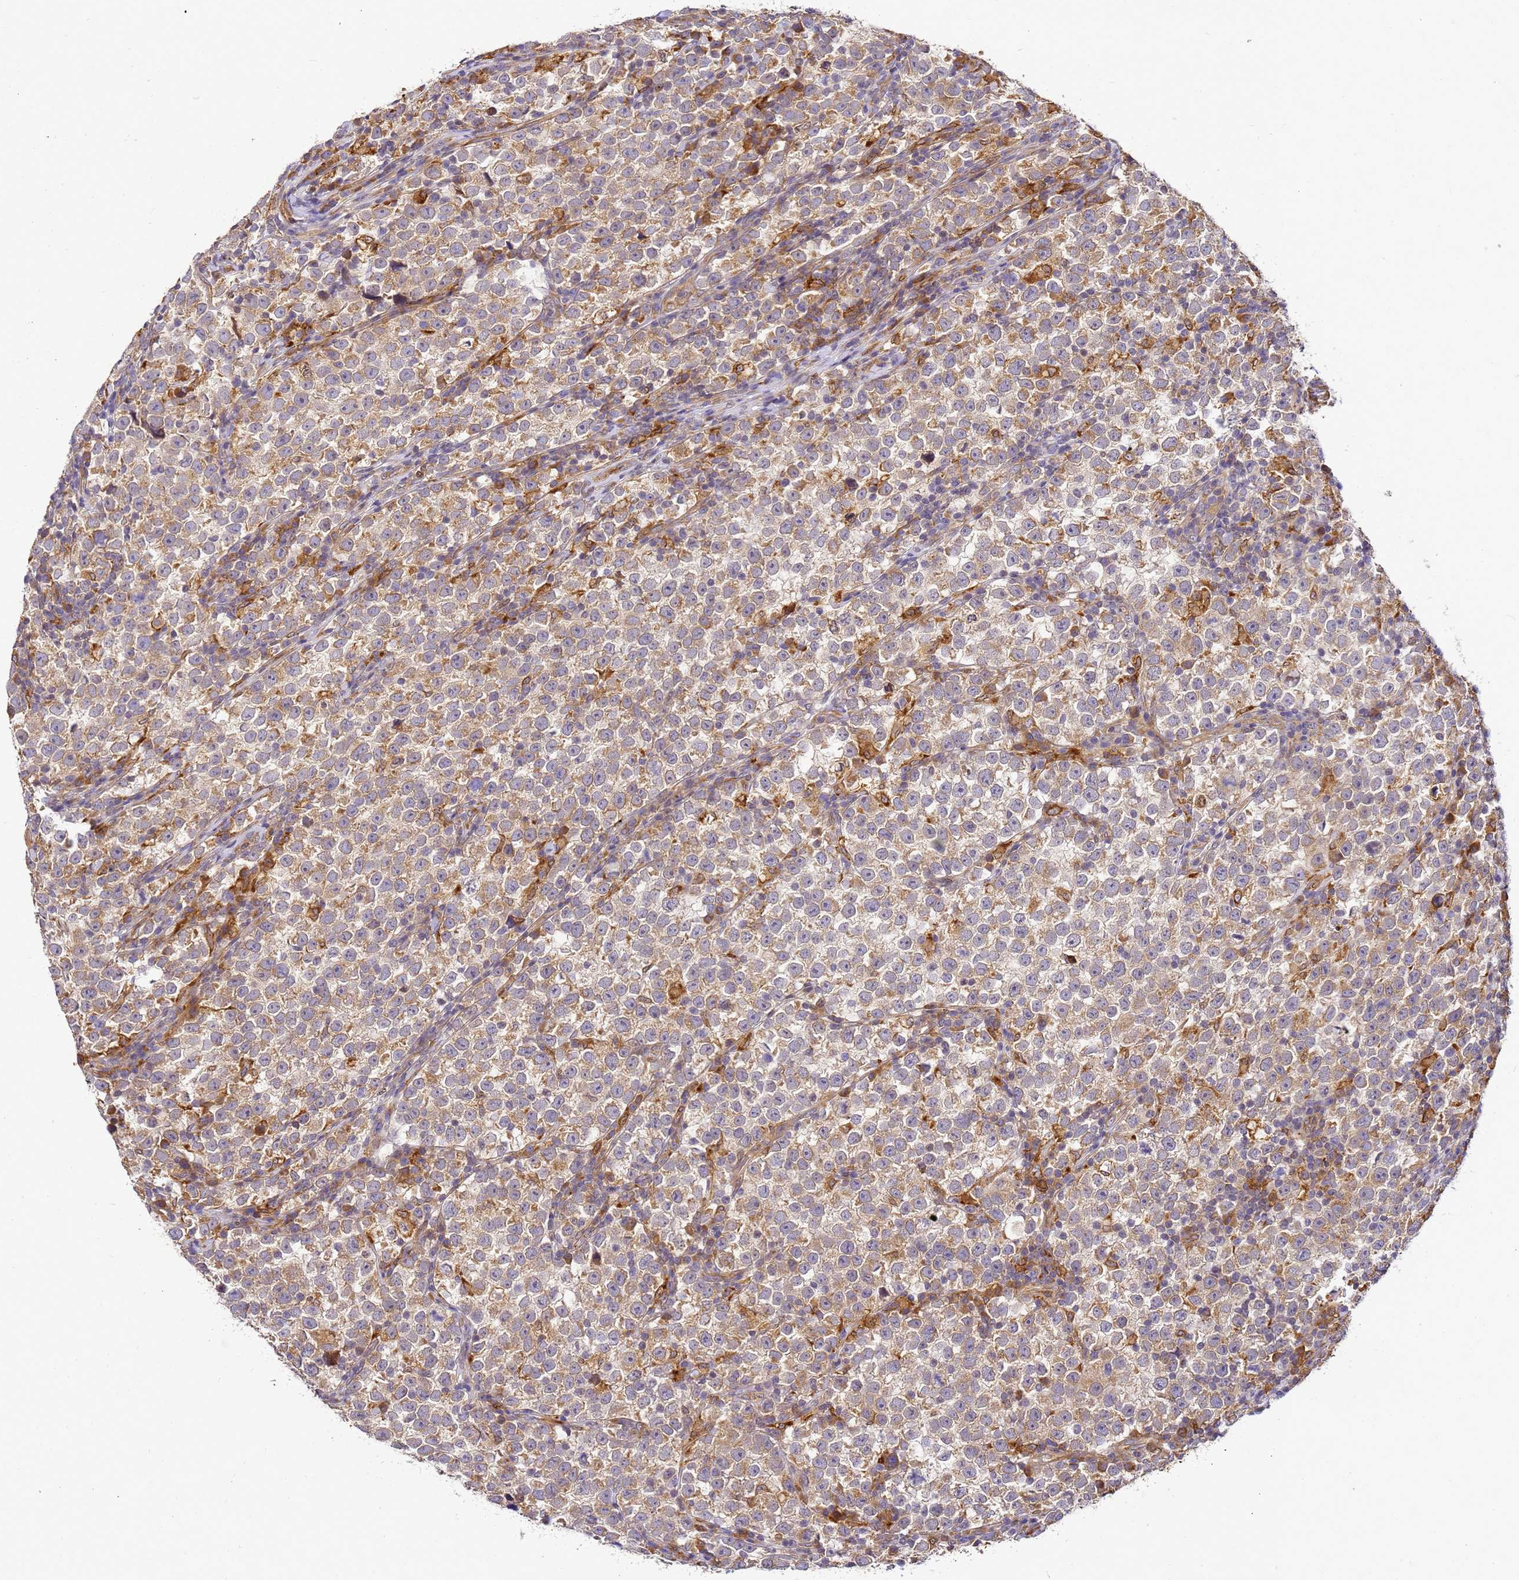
{"staining": {"intensity": "moderate", "quantity": ">75%", "location": "cytoplasmic/membranous"}, "tissue": "testis cancer", "cell_type": "Tumor cells", "image_type": "cancer", "snomed": [{"axis": "morphology", "description": "Normal tissue, NOS"}, {"axis": "morphology", "description": "Seminoma, NOS"}, {"axis": "topography", "description": "Testis"}], "caption": "A medium amount of moderate cytoplasmic/membranous expression is appreciated in about >75% of tumor cells in testis cancer (seminoma) tissue.", "gene": "ADPGK", "patient": {"sex": "male", "age": 43}}